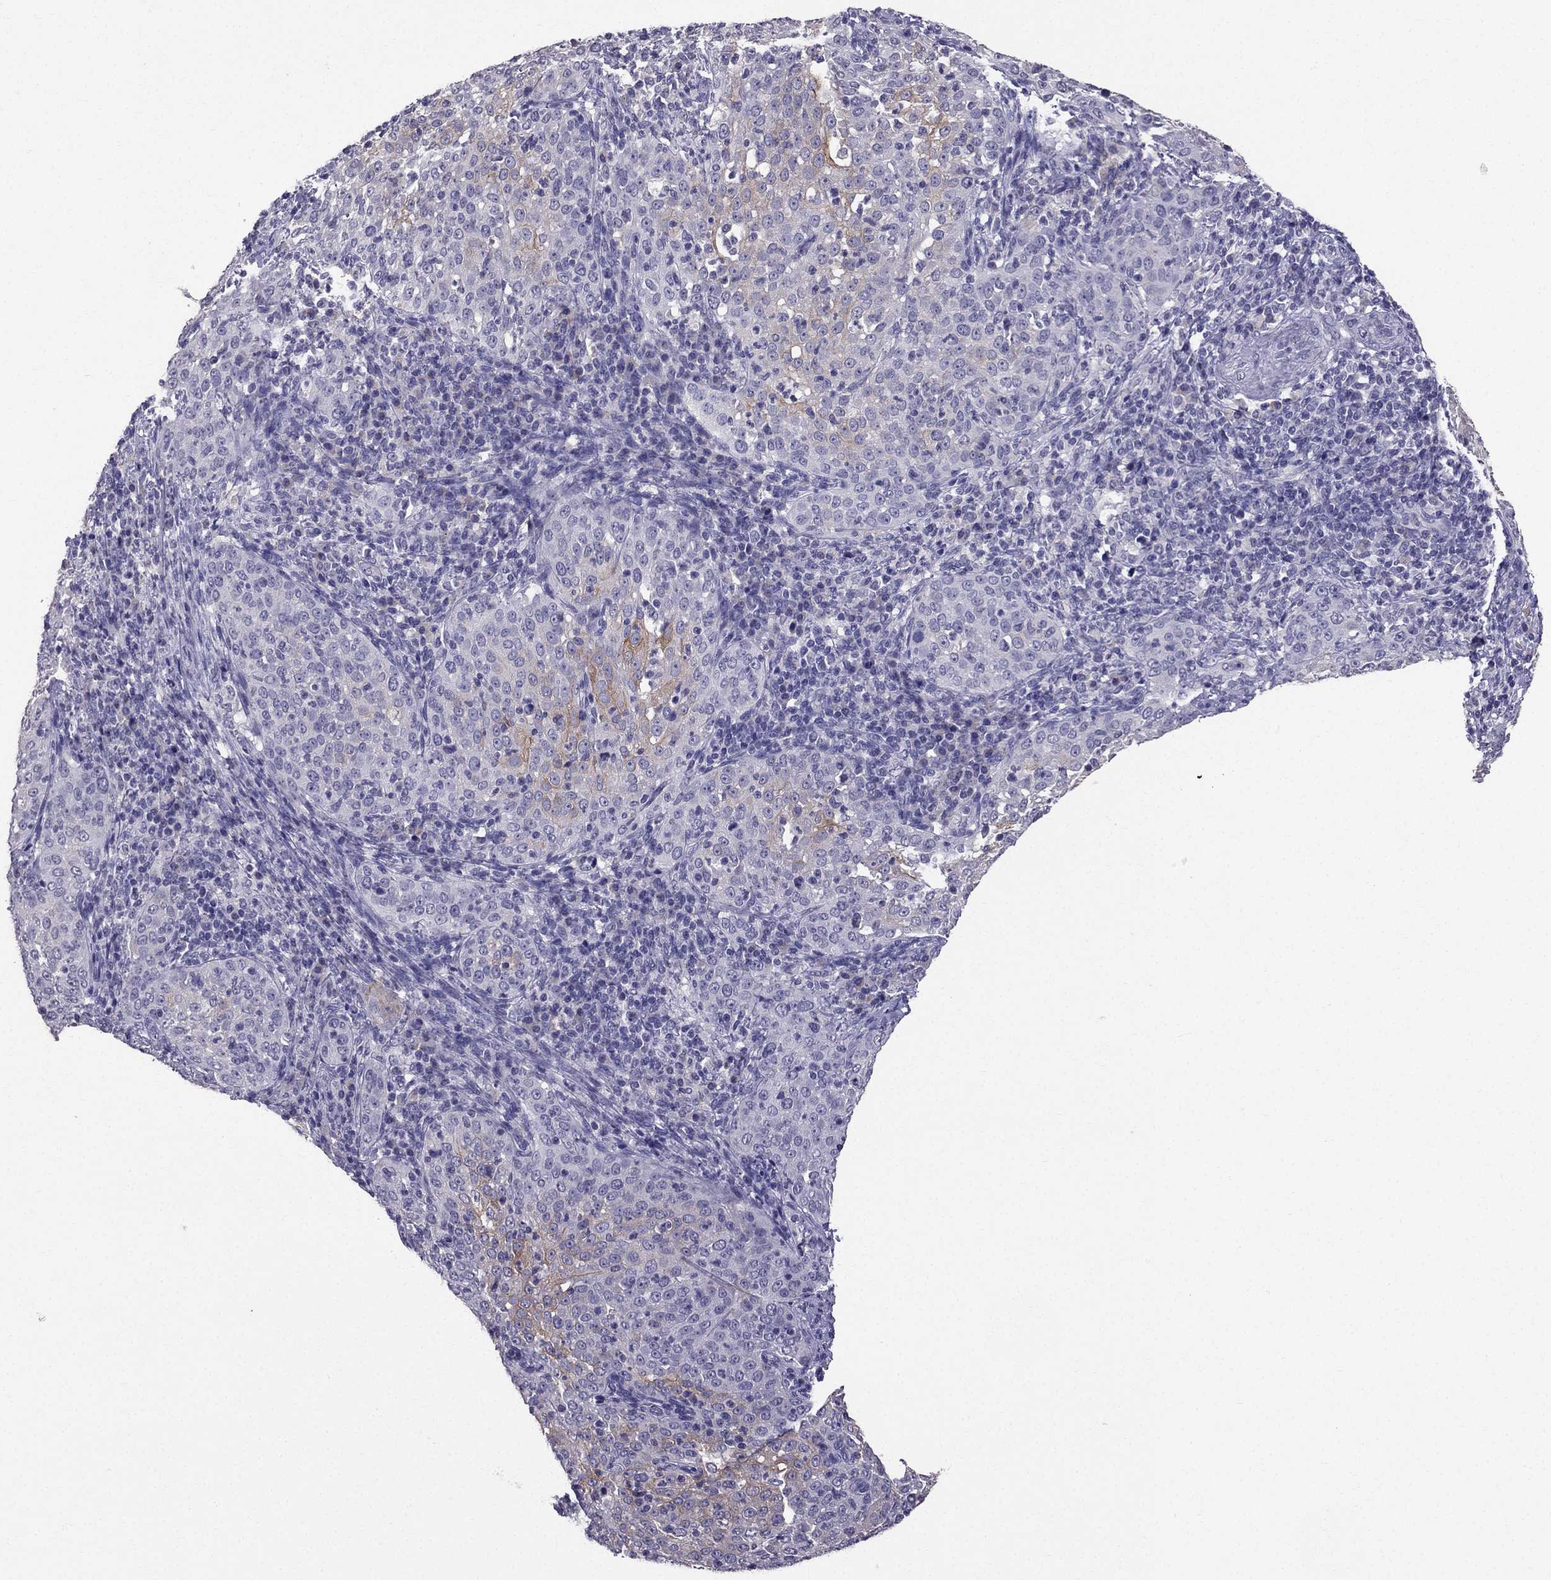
{"staining": {"intensity": "weak", "quantity": "<25%", "location": "cytoplasmic/membranous"}, "tissue": "cervical cancer", "cell_type": "Tumor cells", "image_type": "cancer", "snomed": [{"axis": "morphology", "description": "Squamous cell carcinoma, NOS"}, {"axis": "topography", "description": "Cervix"}], "caption": "Human squamous cell carcinoma (cervical) stained for a protein using immunohistochemistry (IHC) demonstrates no staining in tumor cells.", "gene": "SCG5", "patient": {"sex": "female", "age": 51}}